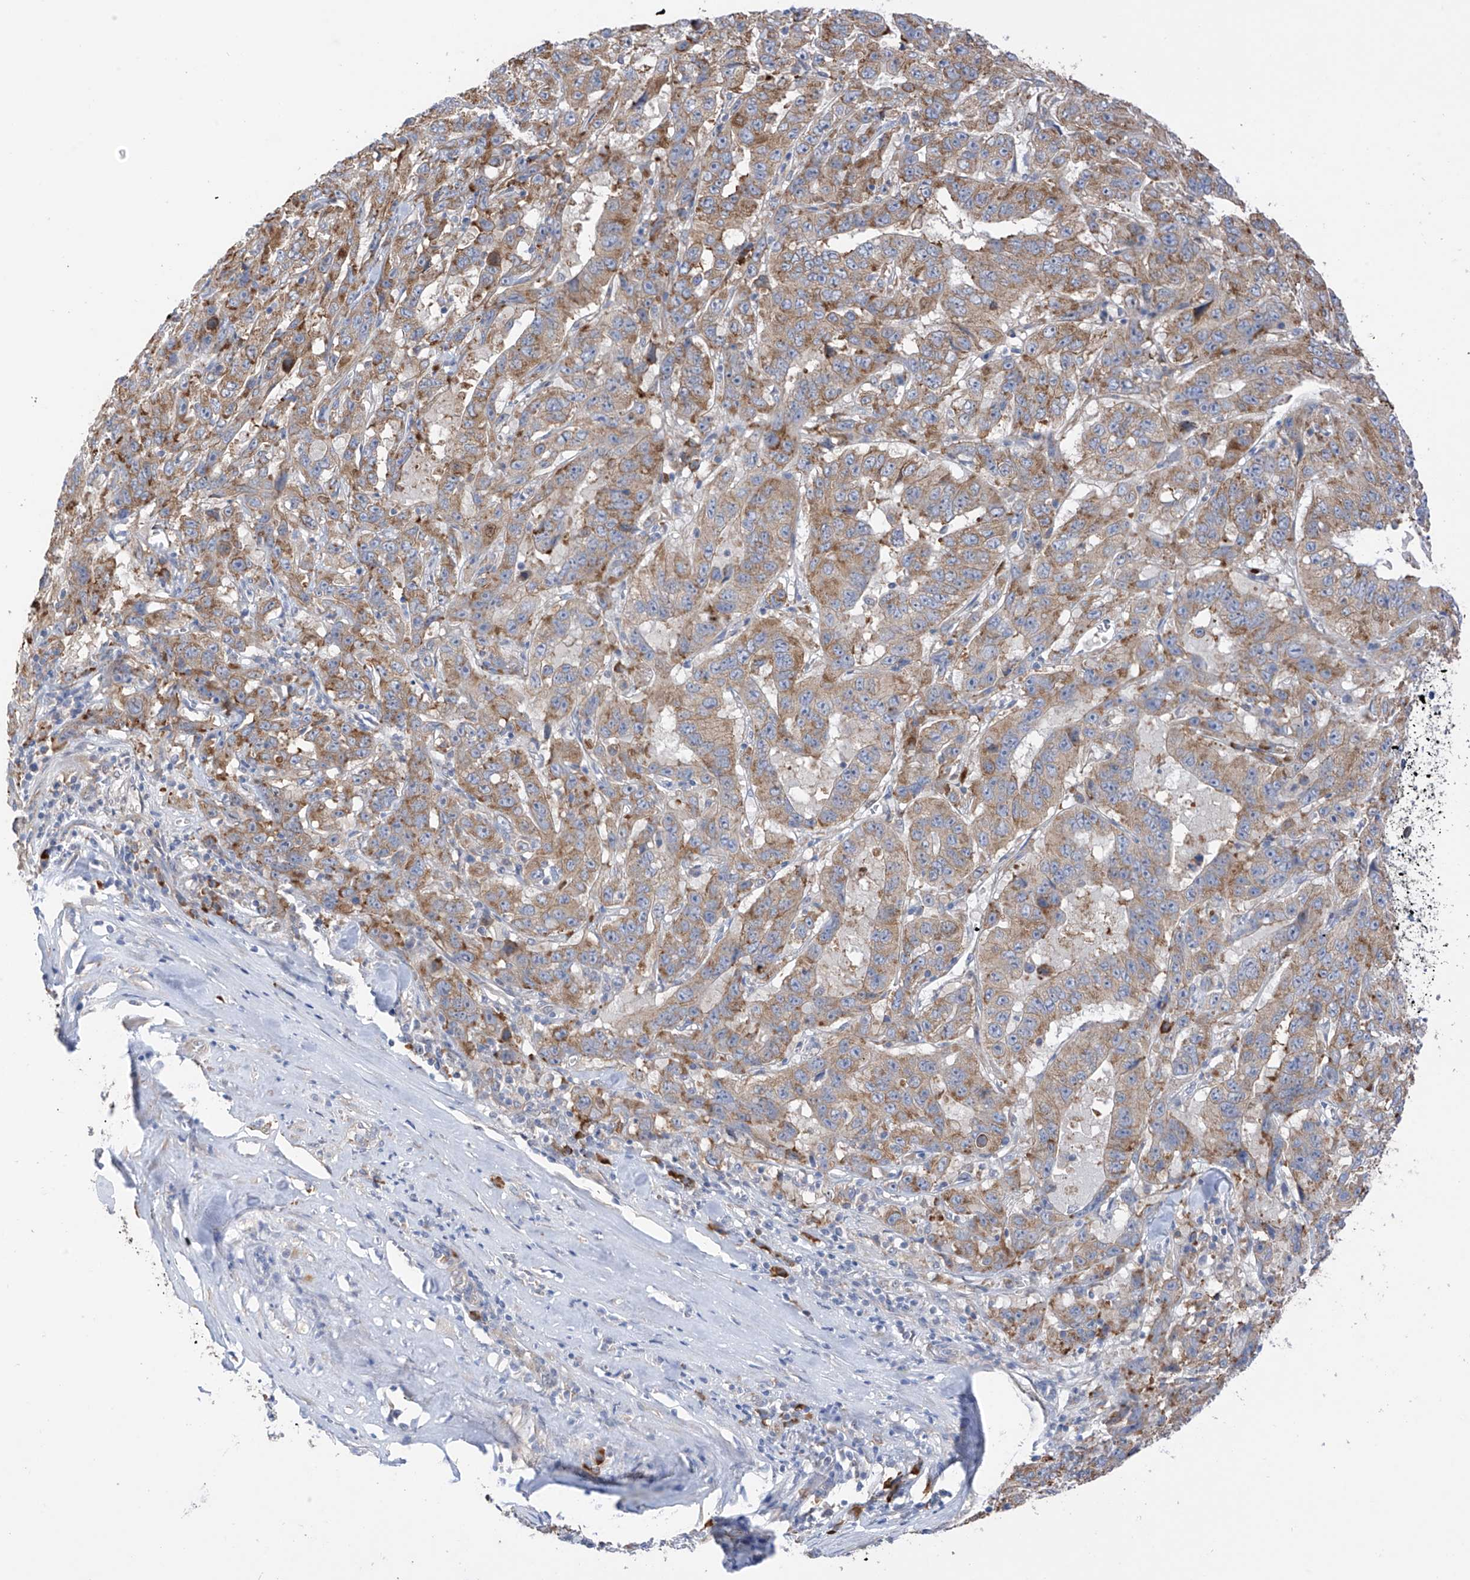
{"staining": {"intensity": "moderate", "quantity": ">75%", "location": "cytoplasmic/membranous"}, "tissue": "pancreatic cancer", "cell_type": "Tumor cells", "image_type": "cancer", "snomed": [{"axis": "morphology", "description": "Adenocarcinoma, NOS"}, {"axis": "topography", "description": "Pancreas"}], "caption": "Immunohistochemical staining of pancreatic cancer displays medium levels of moderate cytoplasmic/membranous positivity in about >75% of tumor cells.", "gene": "REC8", "patient": {"sex": "male", "age": 63}}